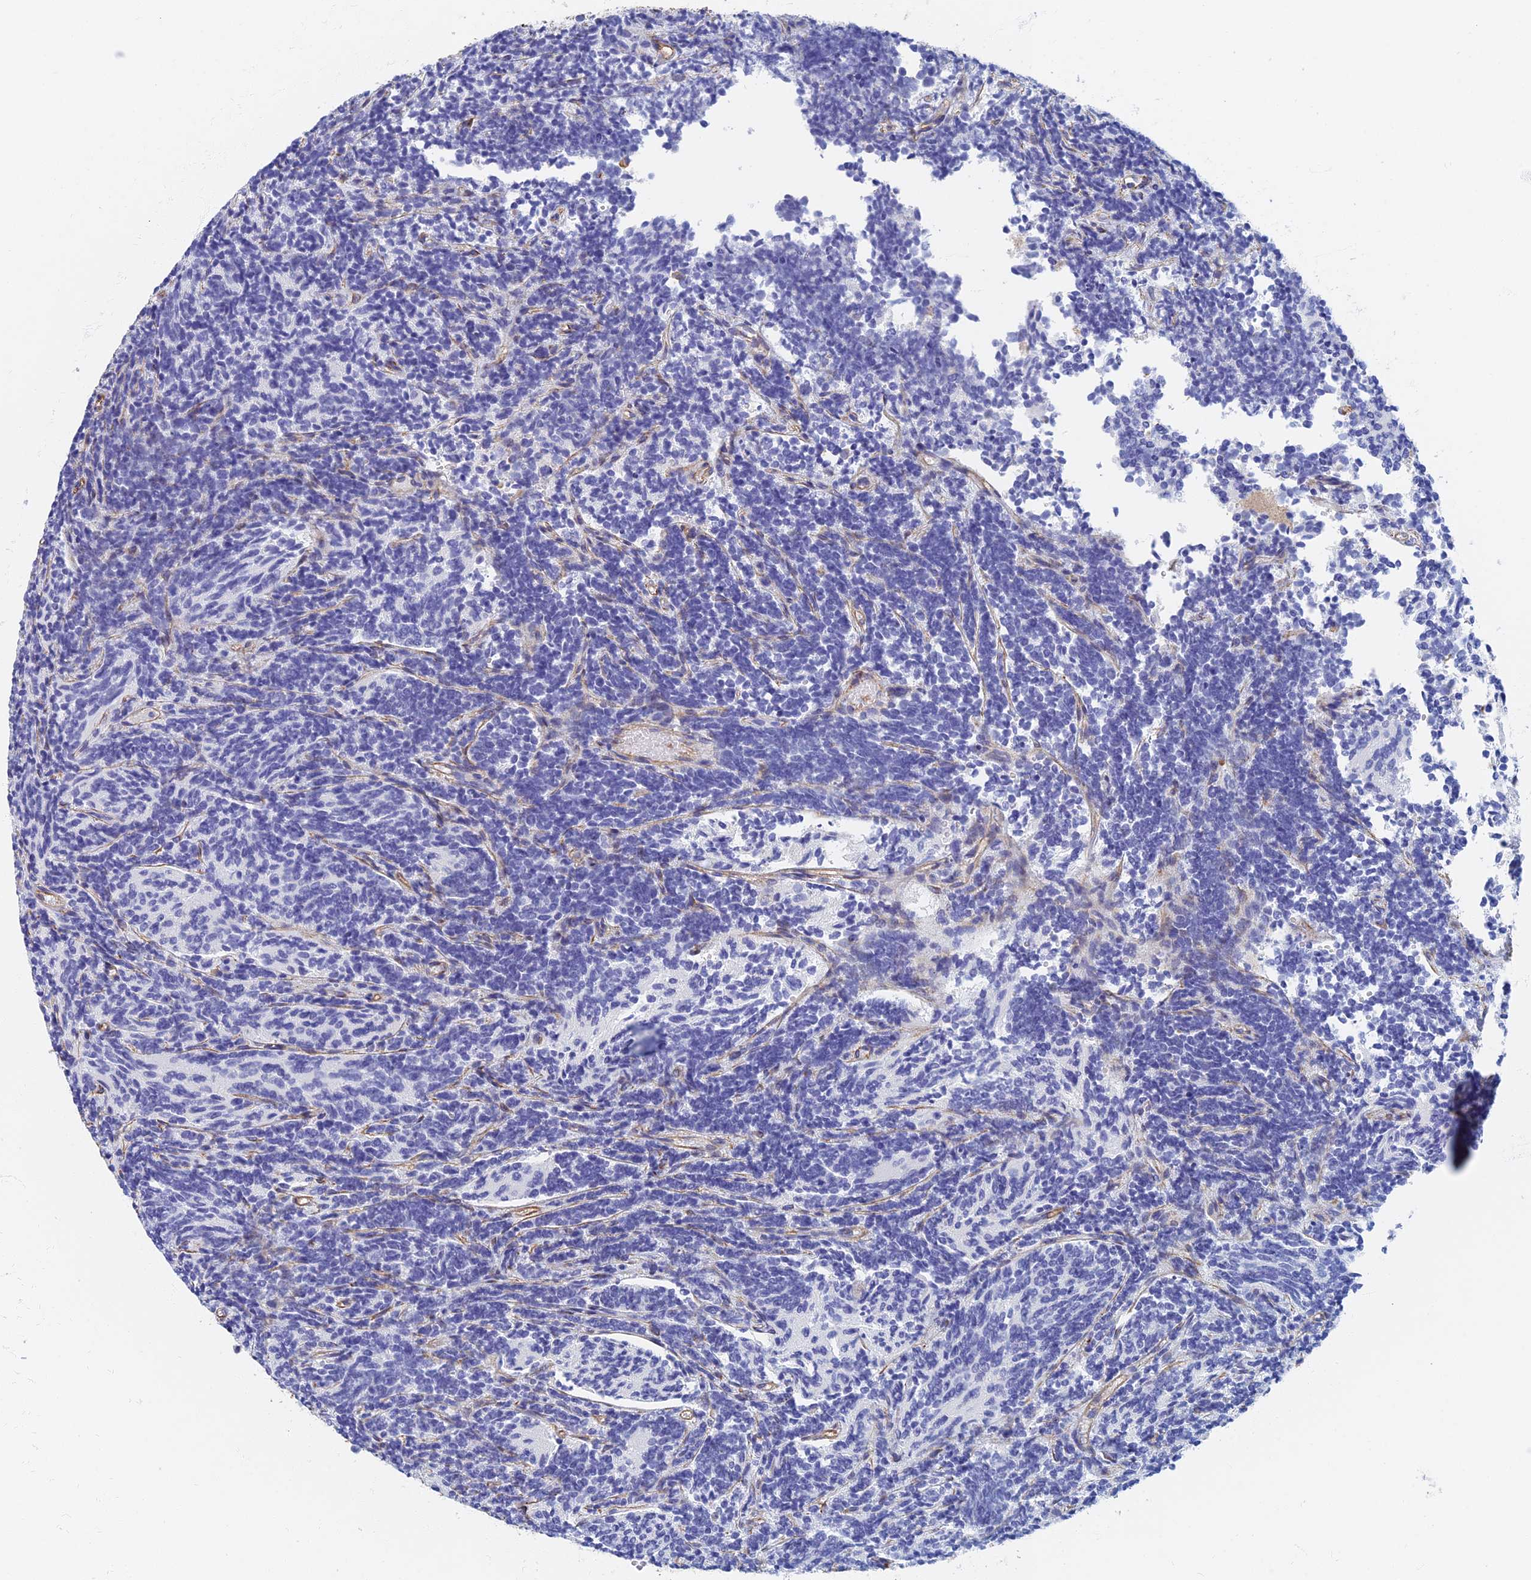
{"staining": {"intensity": "negative", "quantity": "none", "location": "none"}, "tissue": "glioma", "cell_type": "Tumor cells", "image_type": "cancer", "snomed": [{"axis": "morphology", "description": "Glioma, malignant, Low grade"}, {"axis": "topography", "description": "Brain"}], "caption": "This is an immunohistochemistry micrograph of malignant glioma (low-grade). There is no expression in tumor cells.", "gene": "RMC1", "patient": {"sex": "female", "age": 1}}